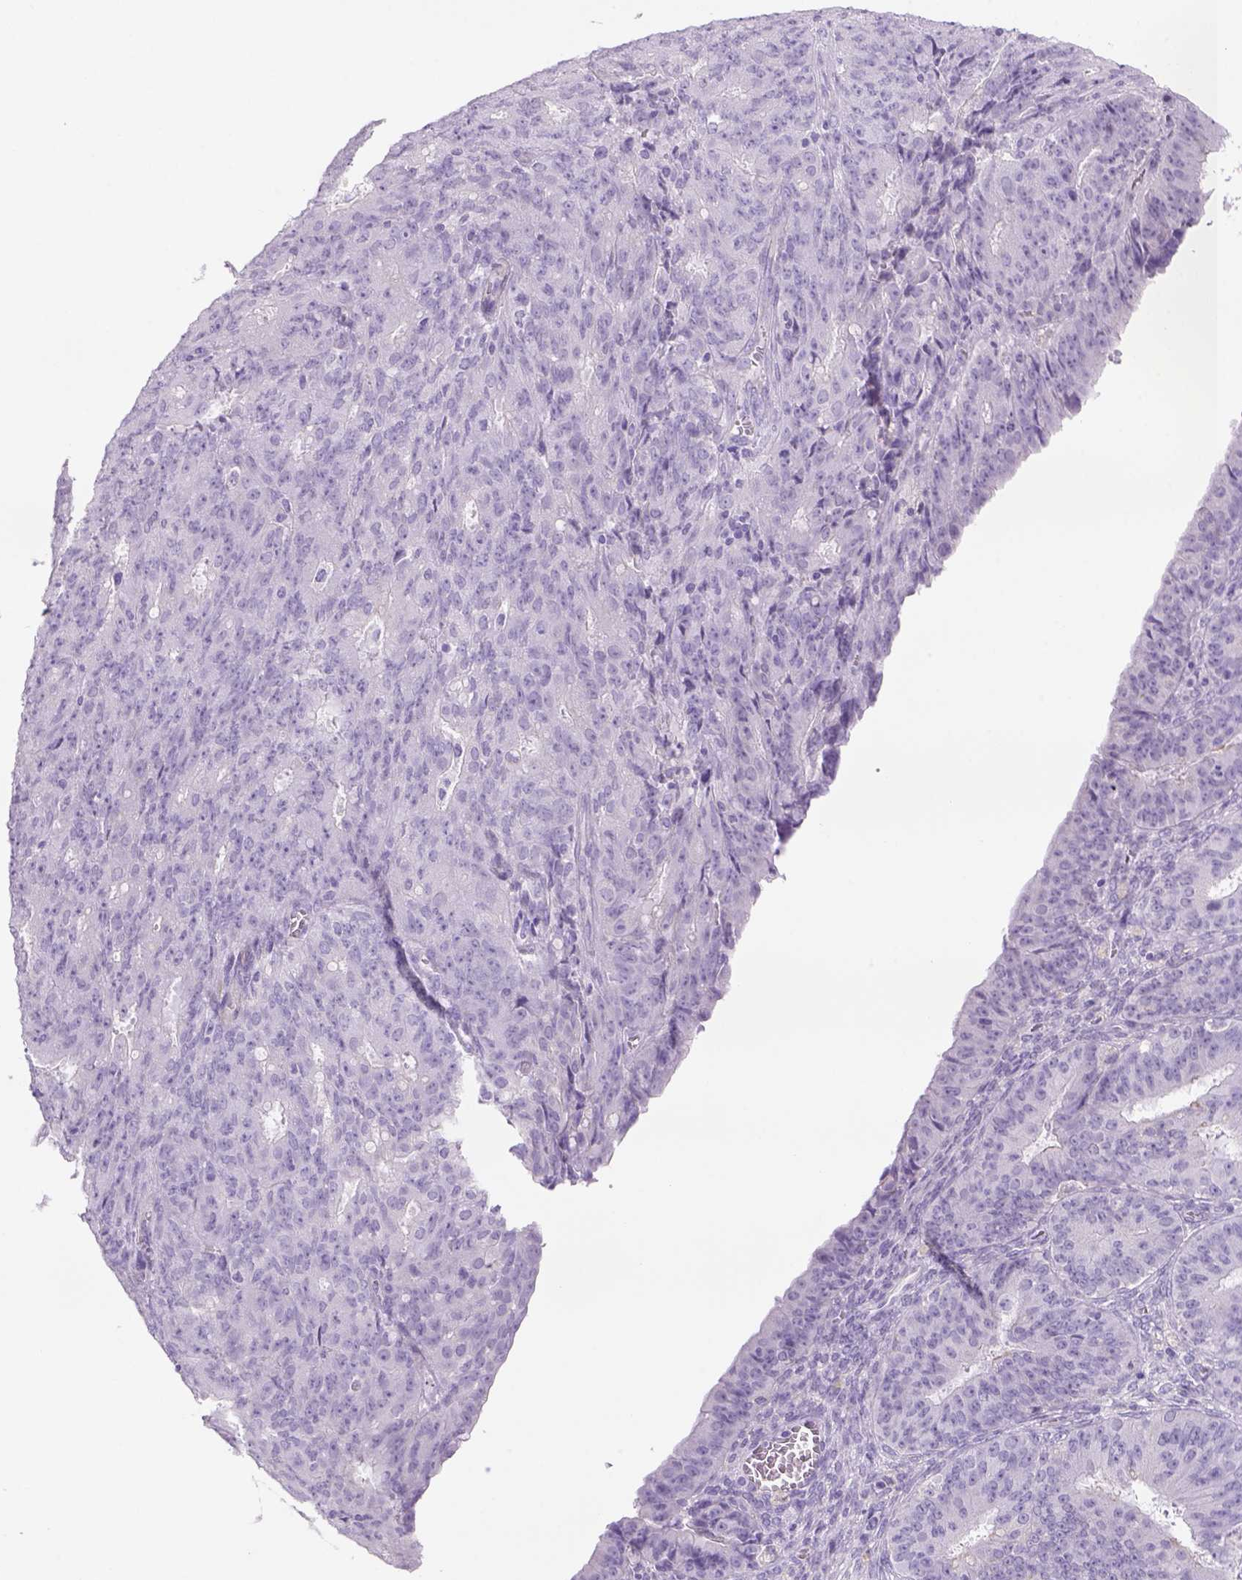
{"staining": {"intensity": "negative", "quantity": "none", "location": "none"}, "tissue": "ovarian cancer", "cell_type": "Tumor cells", "image_type": "cancer", "snomed": [{"axis": "morphology", "description": "Carcinoma, endometroid"}, {"axis": "topography", "description": "Ovary"}], "caption": "IHC photomicrograph of human ovarian cancer (endometroid carcinoma) stained for a protein (brown), which demonstrates no positivity in tumor cells.", "gene": "TENM4", "patient": {"sex": "female", "age": 42}}